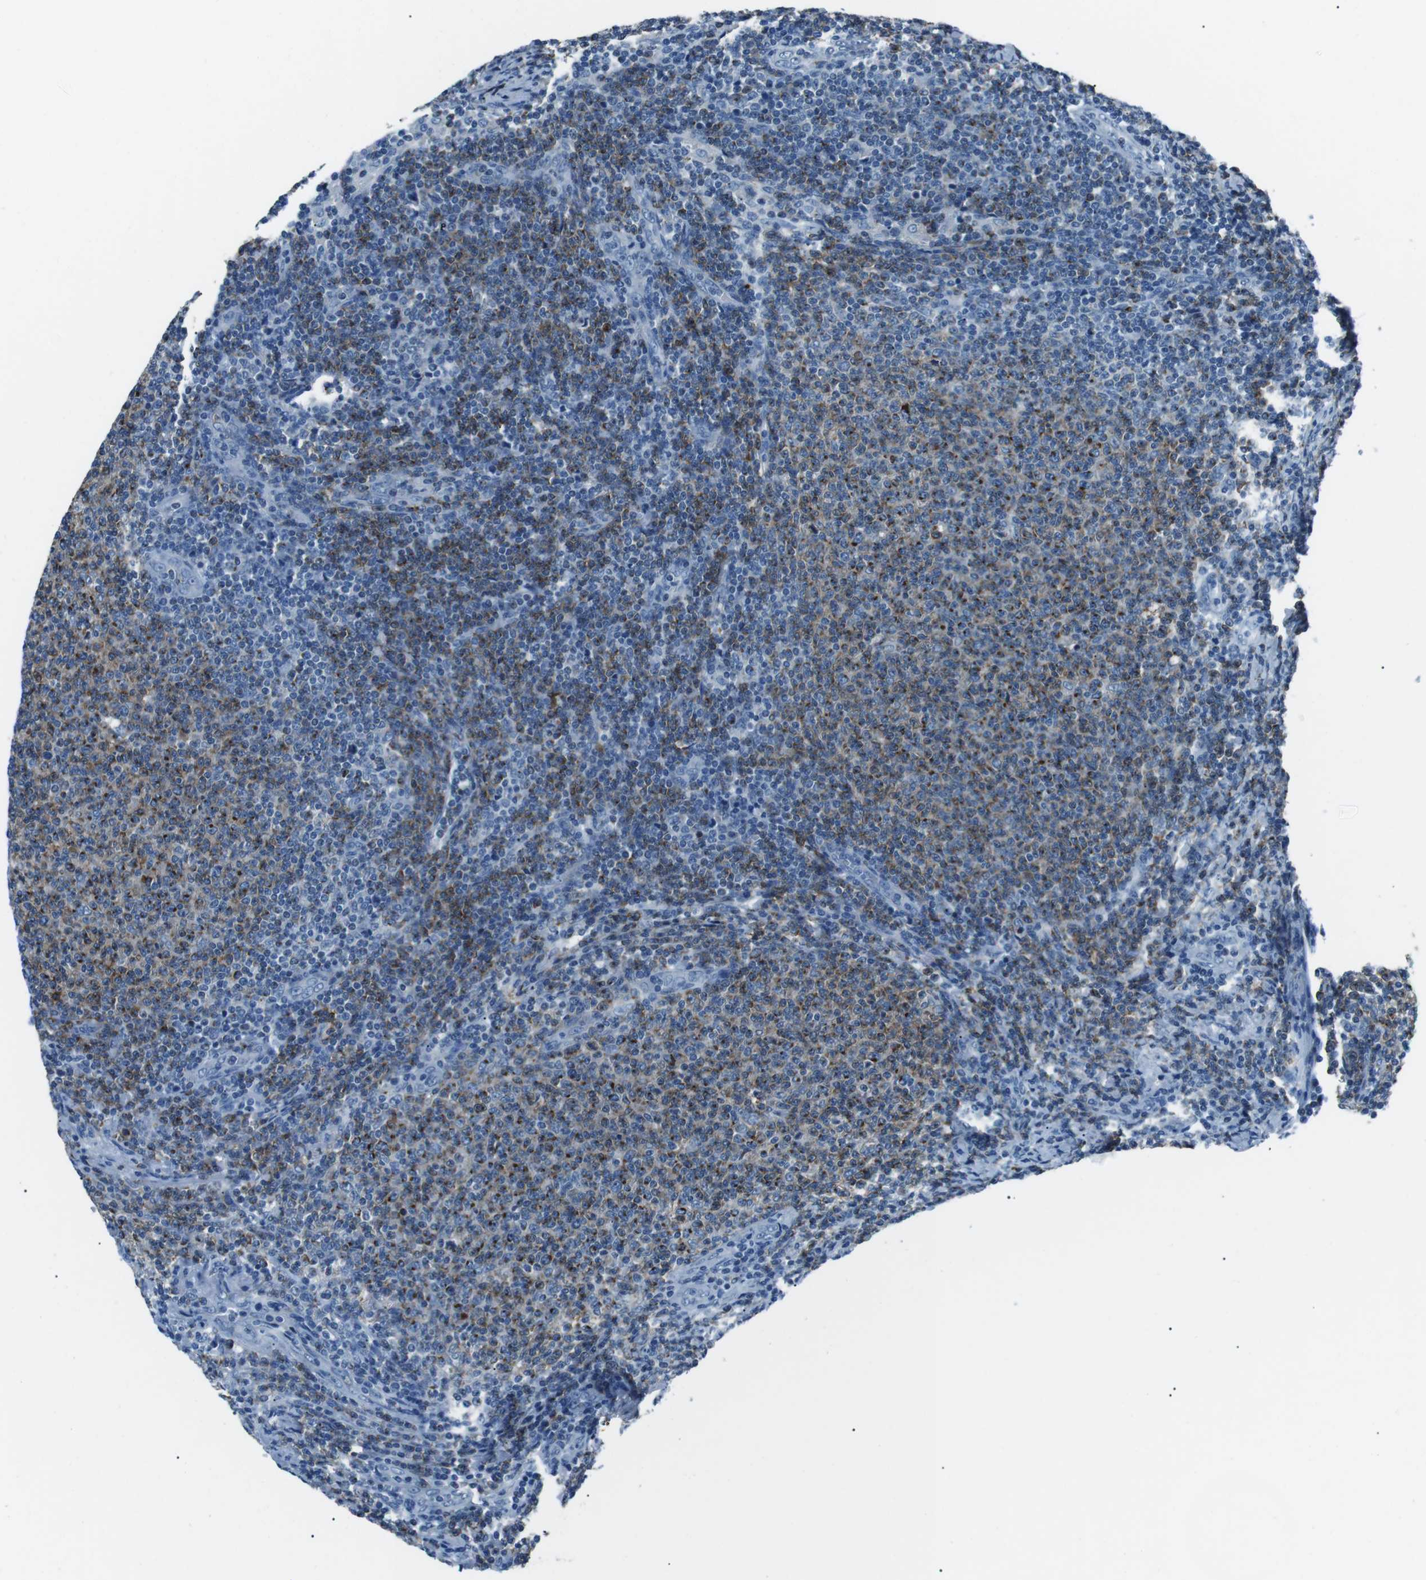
{"staining": {"intensity": "moderate", "quantity": ">75%", "location": "cytoplasmic/membranous"}, "tissue": "lymphoma", "cell_type": "Tumor cells", "image_type": "cancer", "snomed": [{"axis": "morphology", "description": "Malignant lymphoma, non-Hodgkin's type, Low grade"}, {"axis": "topography", "description": "Lymph node"}], "caption": "Tumor cells show medium levels of moderate cytoplasmic/membranous positivity in about >75% of cells in human malignant lymphoma, non-Hodgkin's type (low-grade).", "gene": "ST6GAL1", "patient": {"sex": "male", "age": 66}}